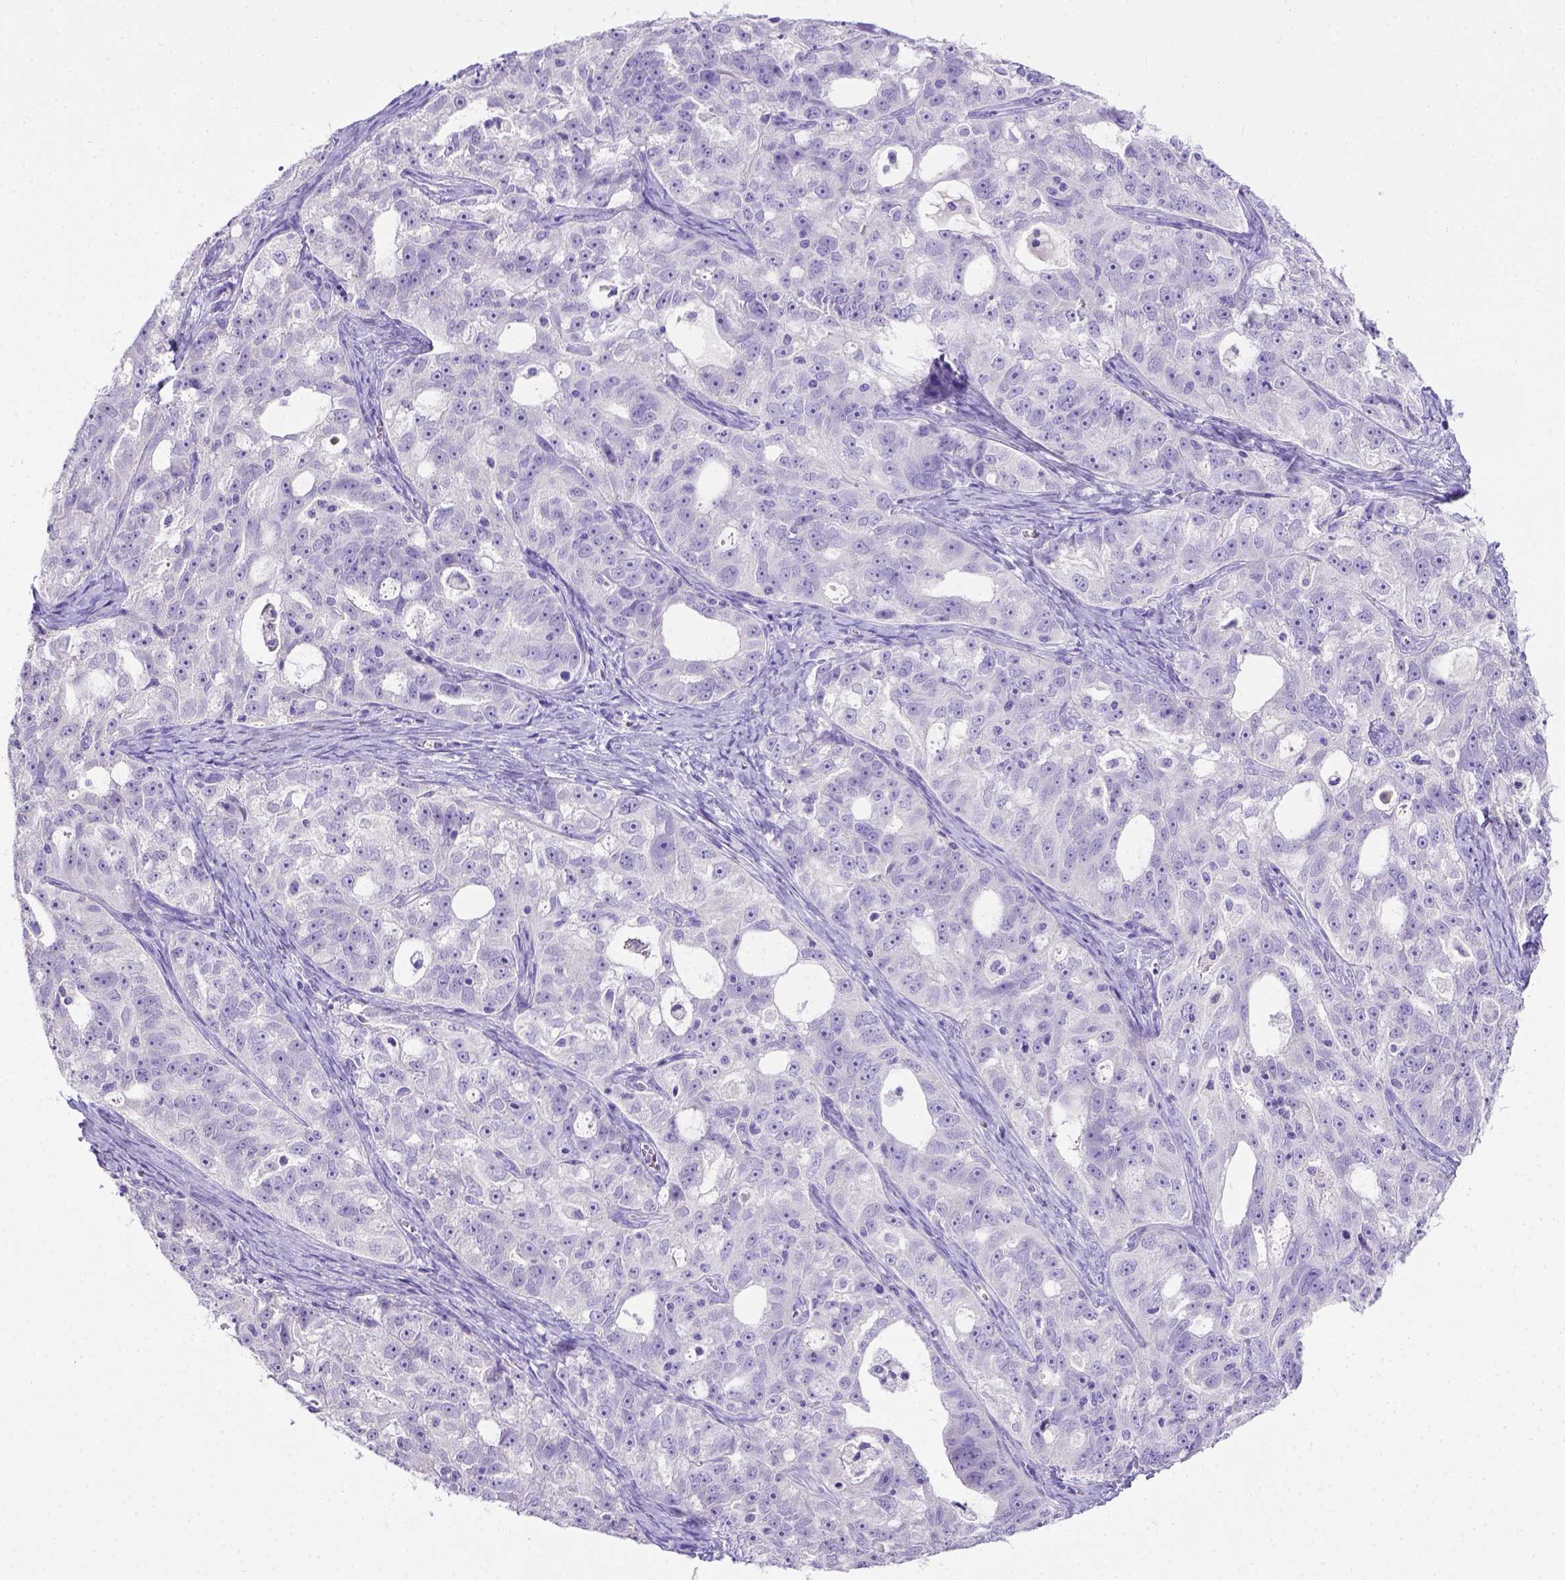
{"staining": {"intensity": "negative", "quantity": "none", "location": "none"}, "tissue": "ovarian cancer", "cell_type": "Tumor cells", "image_type": "cancer", "snomed": [{"axis": "morphology", "description": "Cystadenocarcinoma, serous, NOS"}, {"axis": "topography", "description": "Ovary"}], "caption": "A micrograph of ovarian serous cystadenocarcinoma stained for a protein demonstrates no brown staining in tumor cells.", "gene": "B3GAT1", "patient": {"sex": "female", "age": 51}}